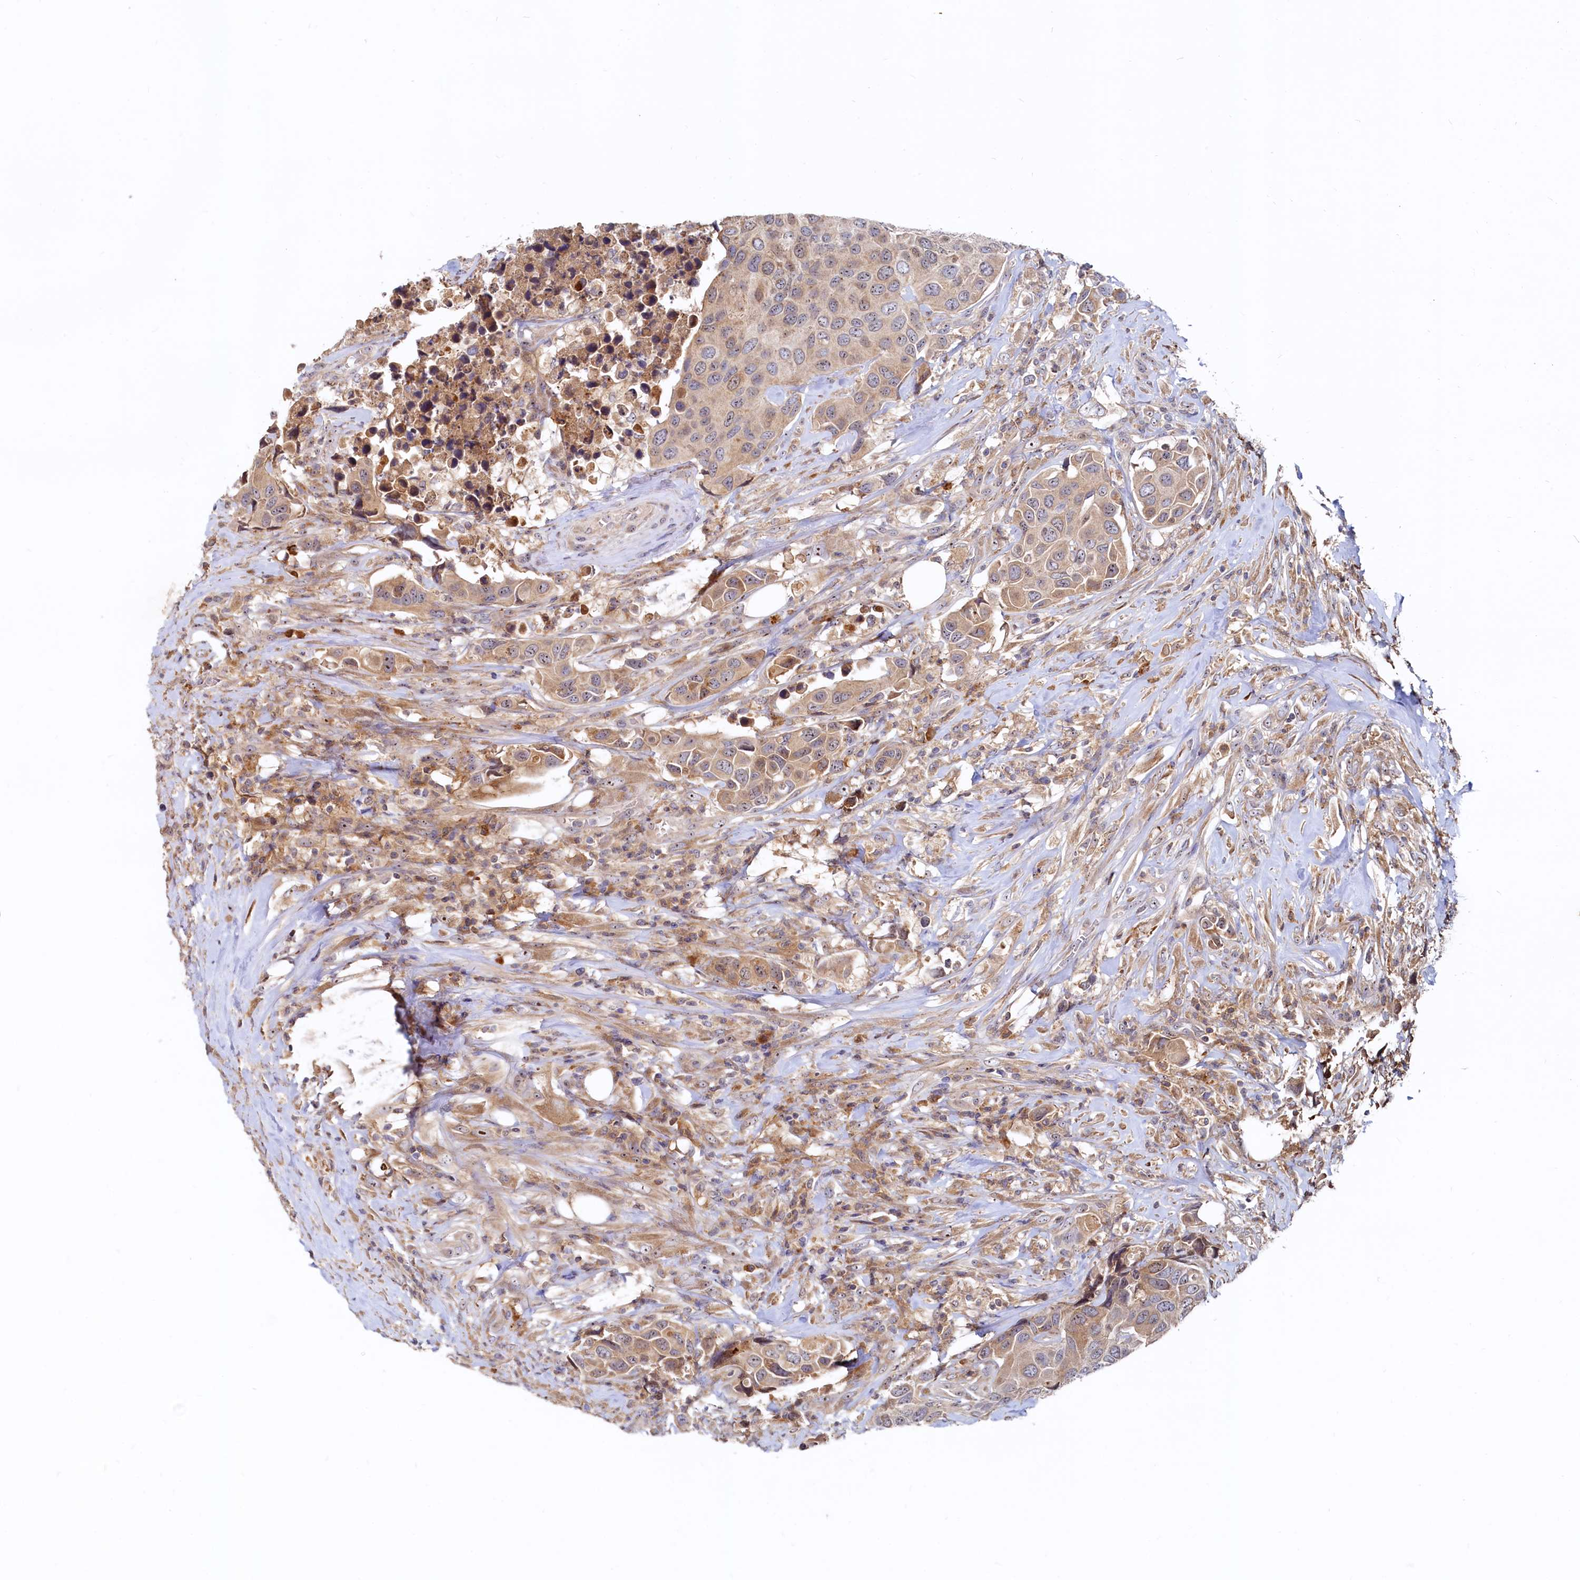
{"staining": {"intensity": "weak", "quantity": ">75%", "location": "cytoplasmic/membranous,nuclear"}, "tissue": "urothelial cancer", "cell_type": "Tumor cells", "image_type": "cancer", "snomed": [{"axis": "morphology", "description": "Urothelial carcinoma, High grade"}, {"axis": "topography", "description": "Urinary bladder"}], "caption": "Human urothelial cancer stained with a protein marker displays weak staining in tumor cells.", "gene": "RGS7BP", "patient": {"sex": "male", "age": 74}}